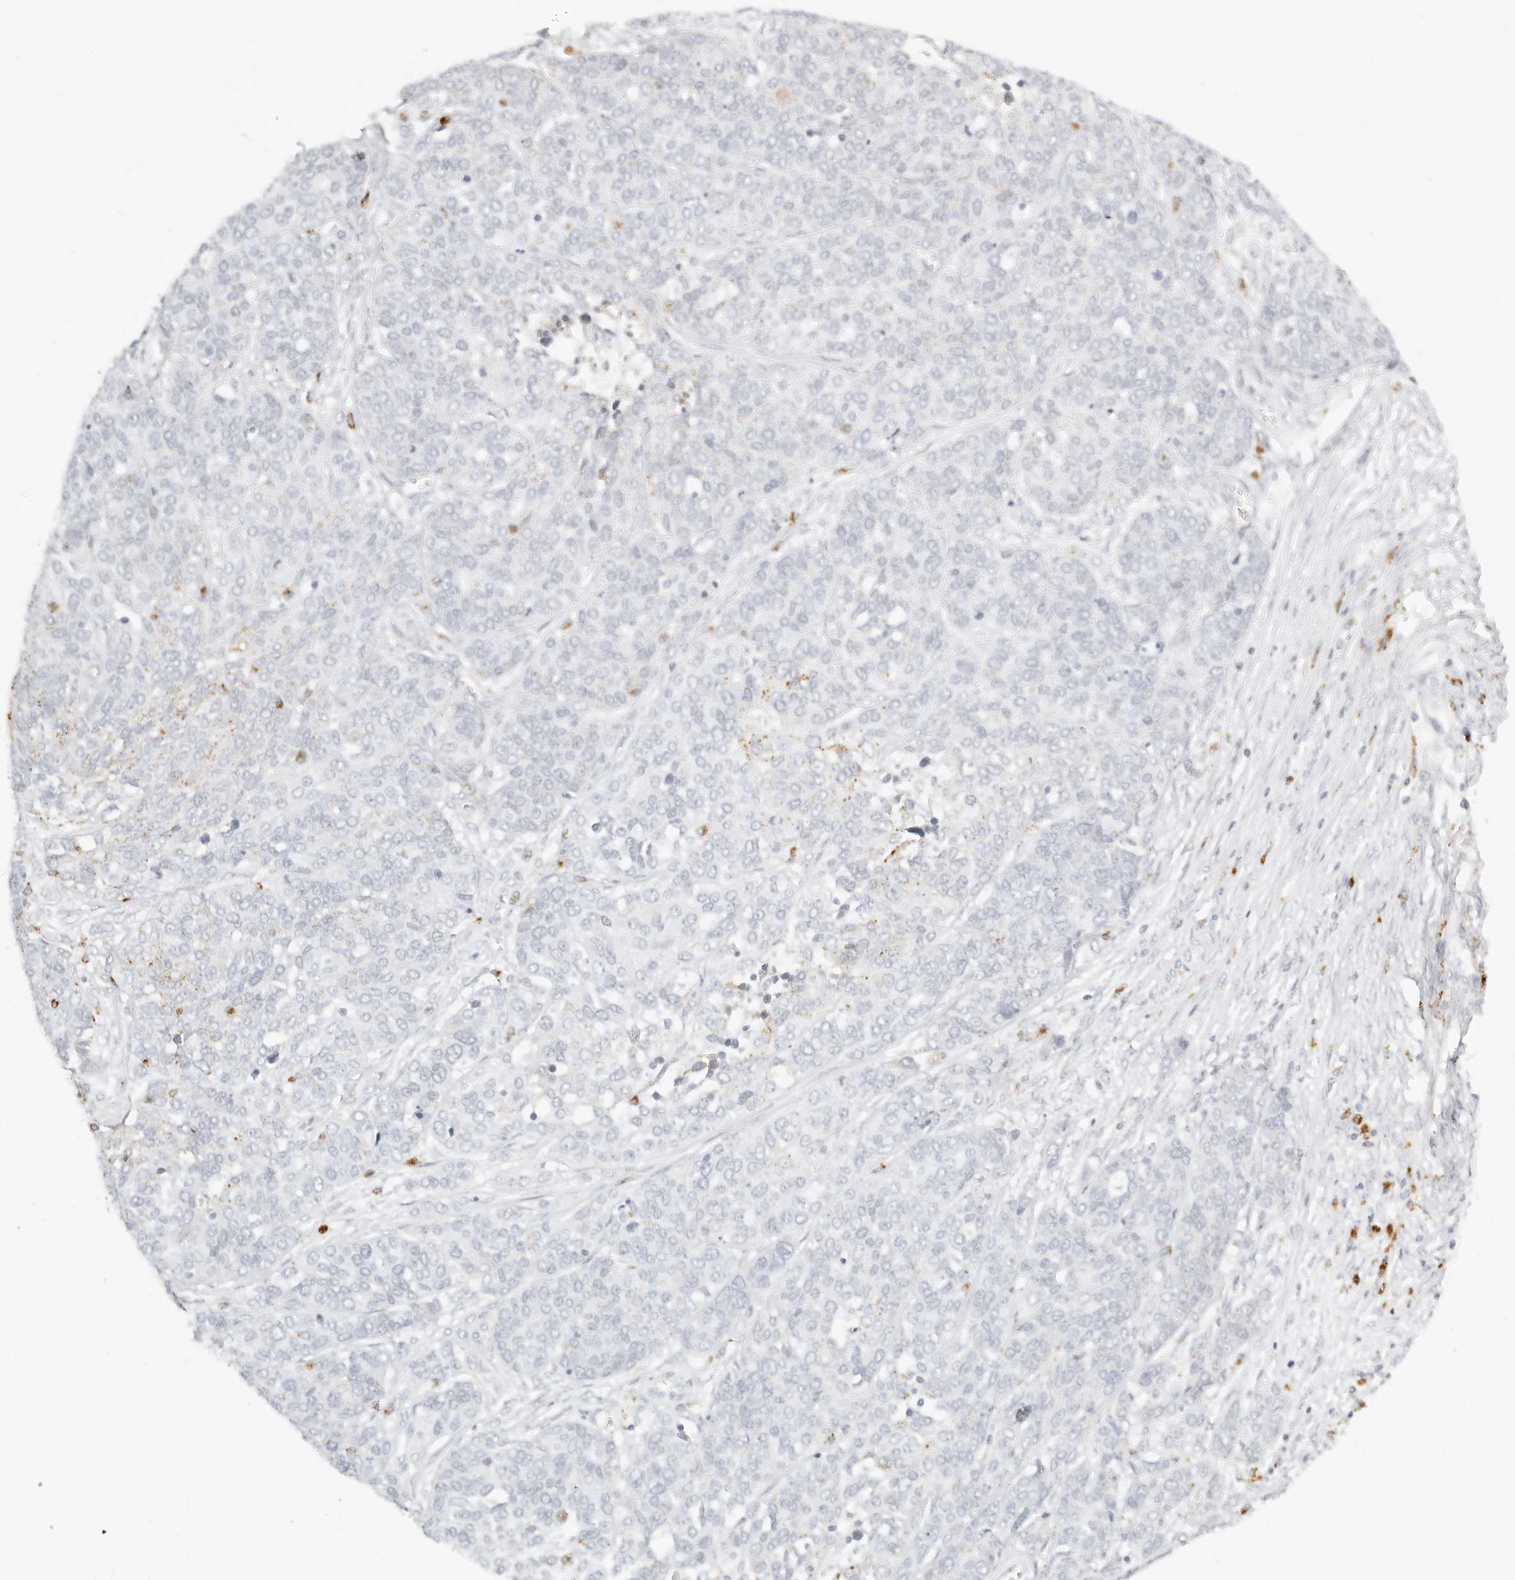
{"staining": {"intensity": "negative", "quantity": "none", "location": "none"}, "tissue": "ovarian cancer", "cell_type": "Tumor cells", "image_type": "cancer", "snomed": [{"axis": "morphology", "description": "Cystadenocarcinoma, serous, NOS"}, {"axis": "topography", "description": "Ovary"}], "caption": "IHC photomicrograph of neoplastic tissue: human ovarian cancer stained with DAB (3,3'-diaminobenzidine) displays no significant protein staining in tumor cells.", "gene": "RNASET2", "patient": {"sex": "female", "age": 44}}